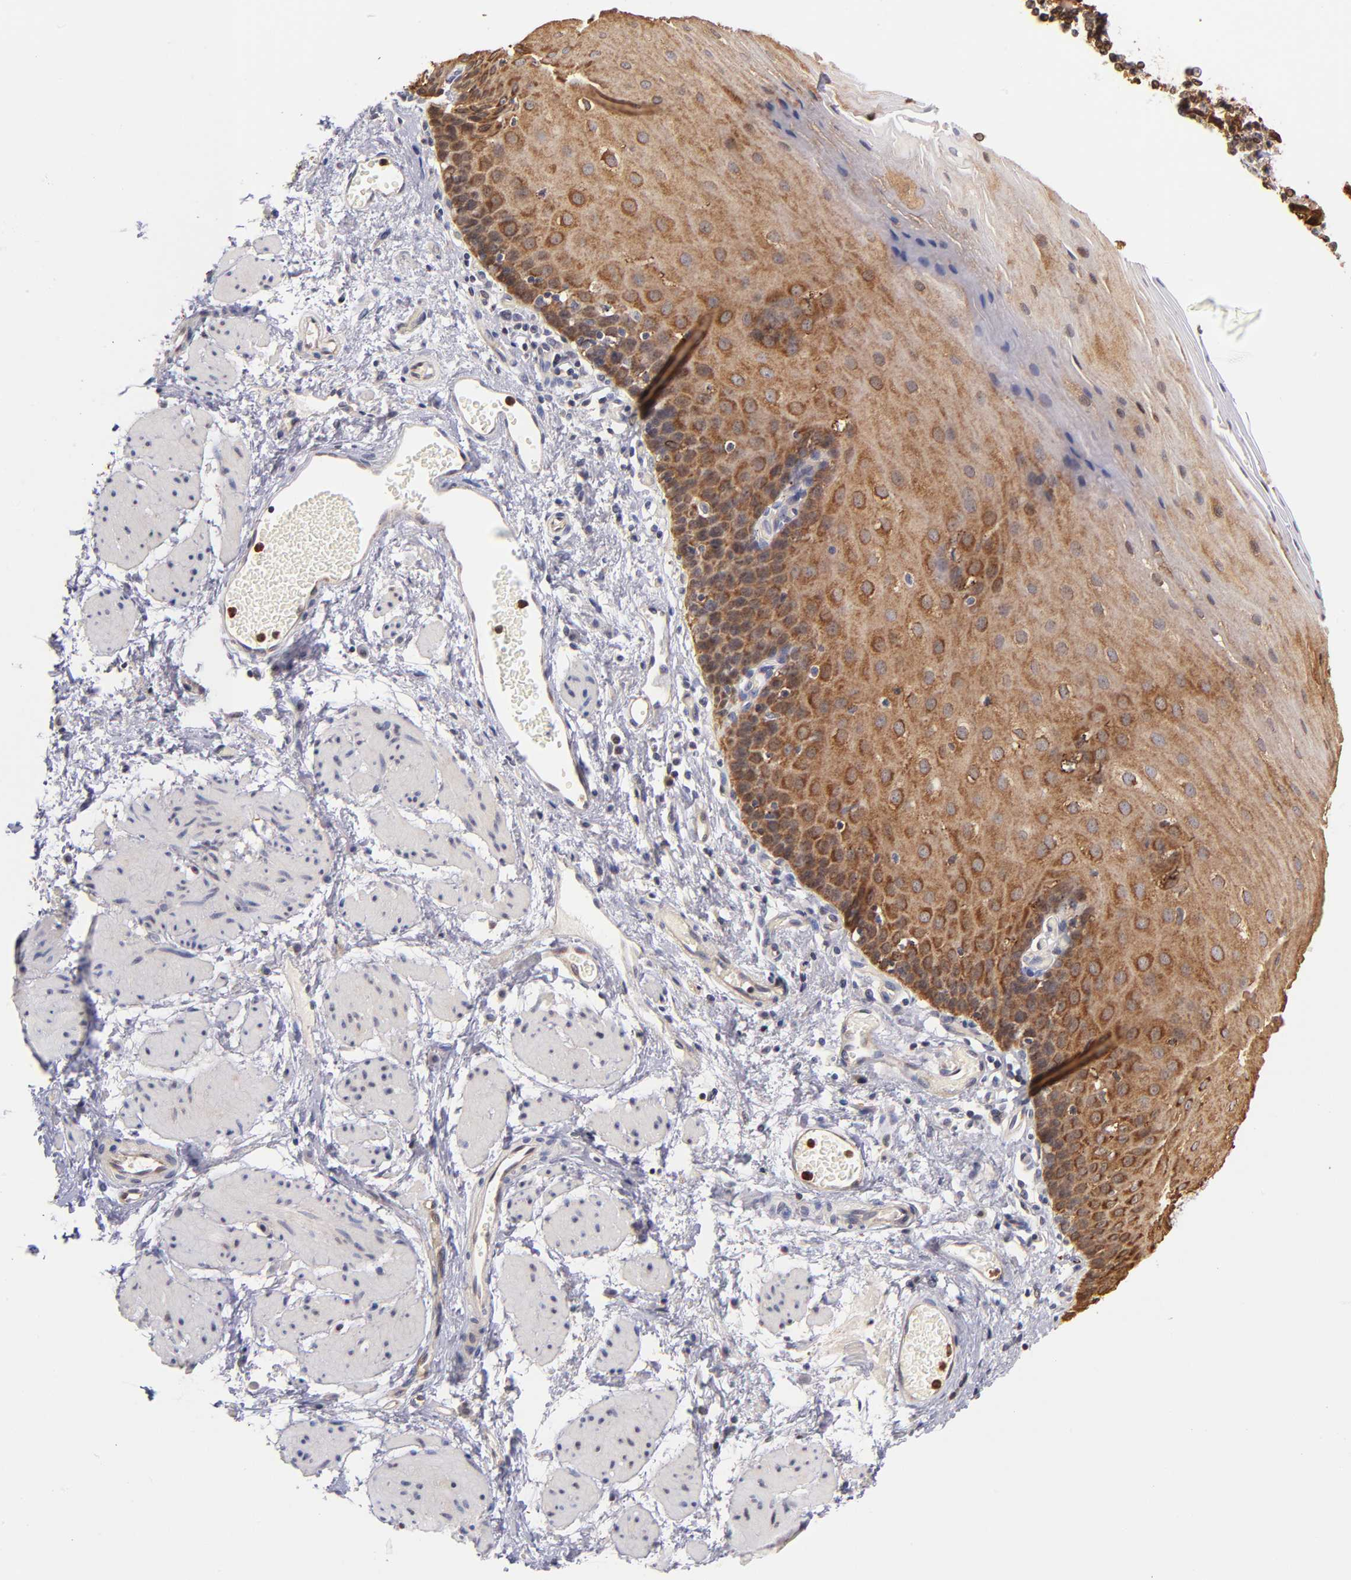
{"staining": {"intensity": "moderate", "quantity": ">75%", "location": "cytoplasmic/membranous,nuclear"}, "tissue": "esophagus", "cell_type": "Squamous epithelial cells", "image_type": "normal", "snomed": [{"axis": "morphology", "description": "Normal tissue, NOS"}, {"axis": "topography", "description": "Esophagus"}], "caption": "Immunohistochemistry (IHC) image of unremarkable esophagus stained for a protein (brown), which displays medium levels of moderate cytoplasmic/membranous,nuclear expression in approximately >75% of squamous epithelial cells.", "gene": "YWHAB", "patient": {"sex": "male", "age": 69}}